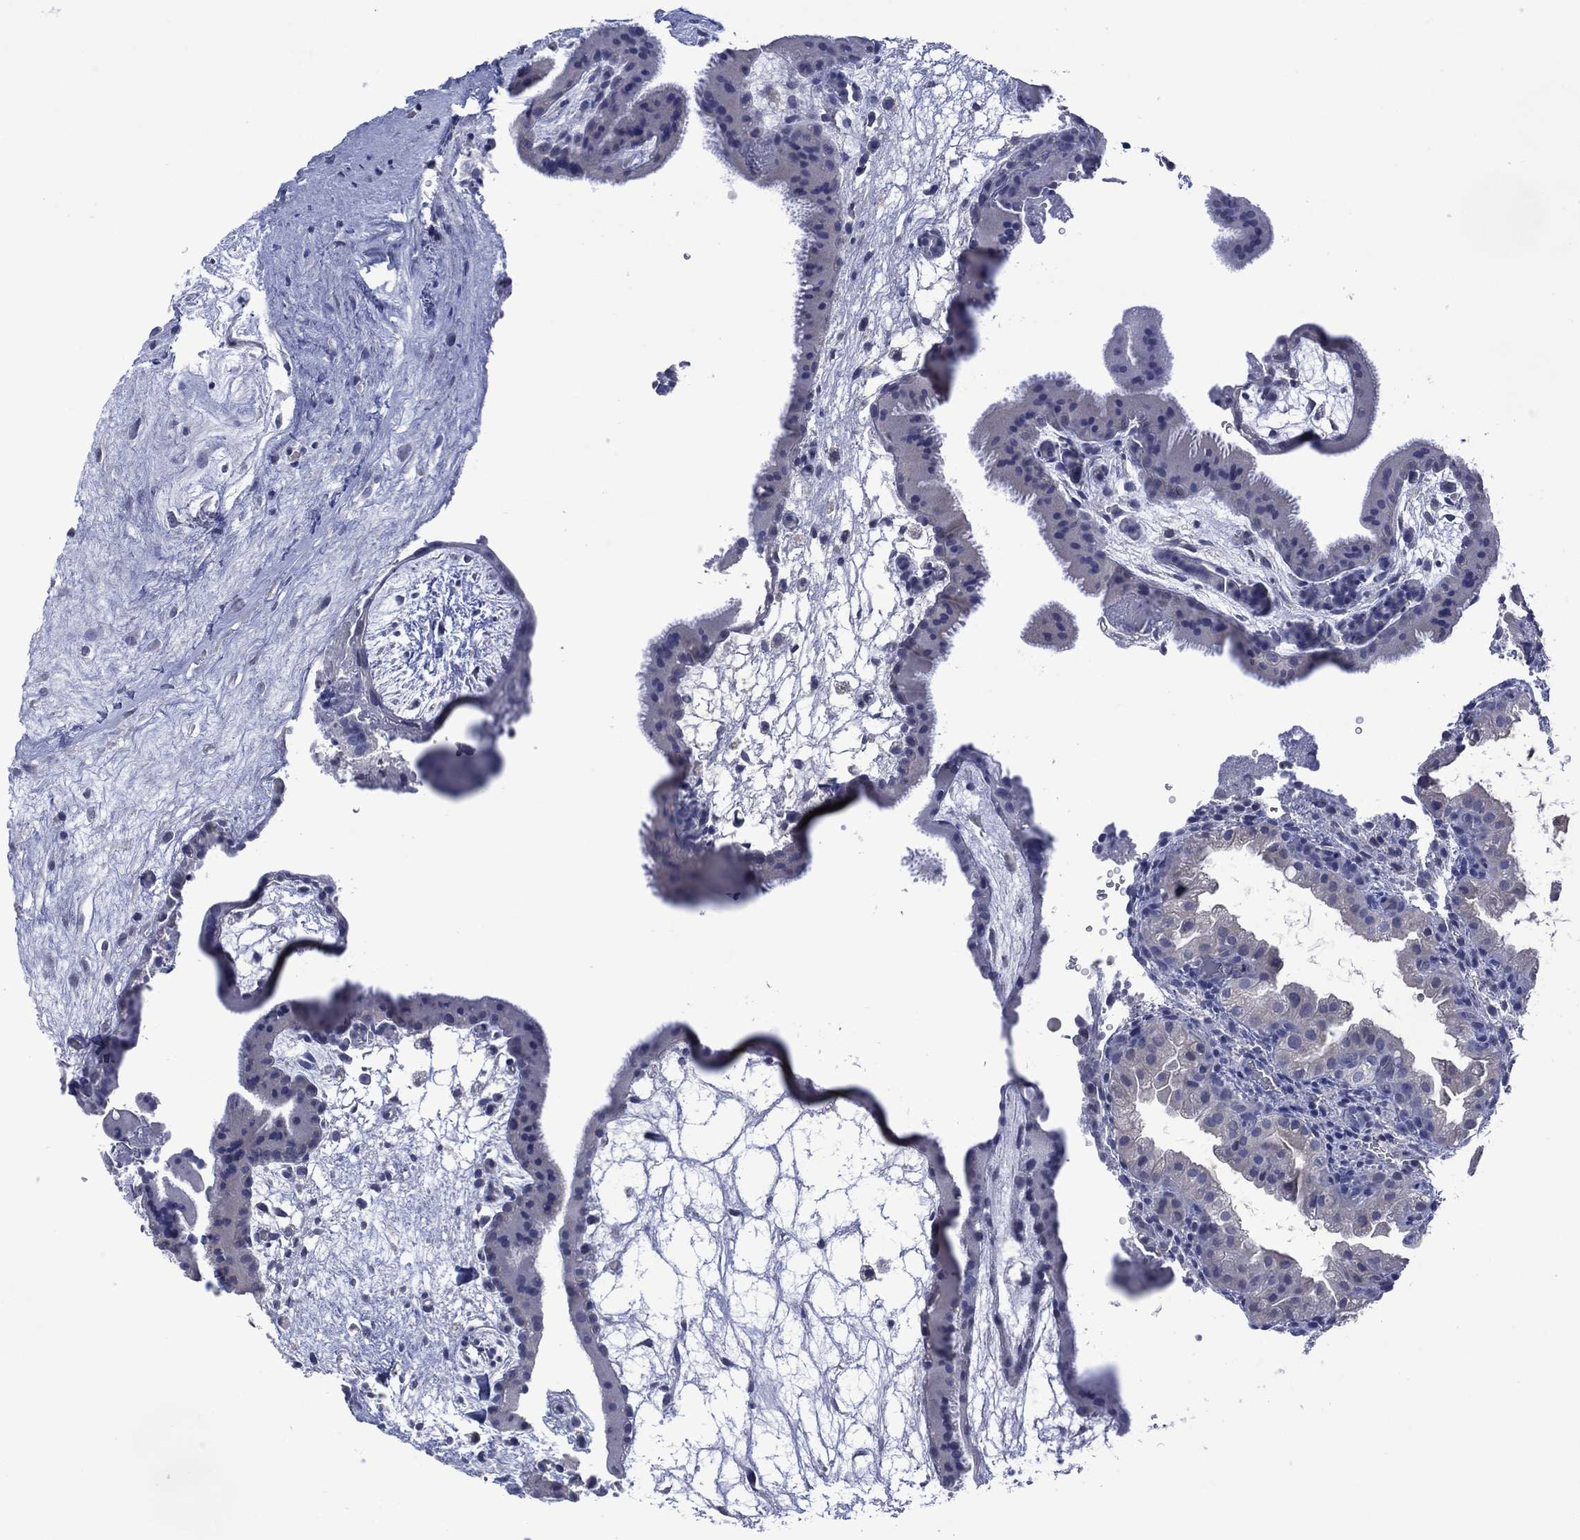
{"staining": {"intensity": "negative", "quantity": "none", "location": "none"}, "tissue": "placenta", "cell_type": "Decidual cells", "image_type": "normal", "snomed": [{"axis": "morphology", "description": "Normal tissue, NOS"}, {"axis": "topography", "description": "Placenta"}], "caption": "A high-resolution image shows immunohistochemistry (IHC) staining of normal placenta, which demonstrates no significant positivity in decidual cells. (IHC, brightfield microscopy, high magnification).", "gene": "ASB10", "patient": {"sex": "female", "age": 19}}